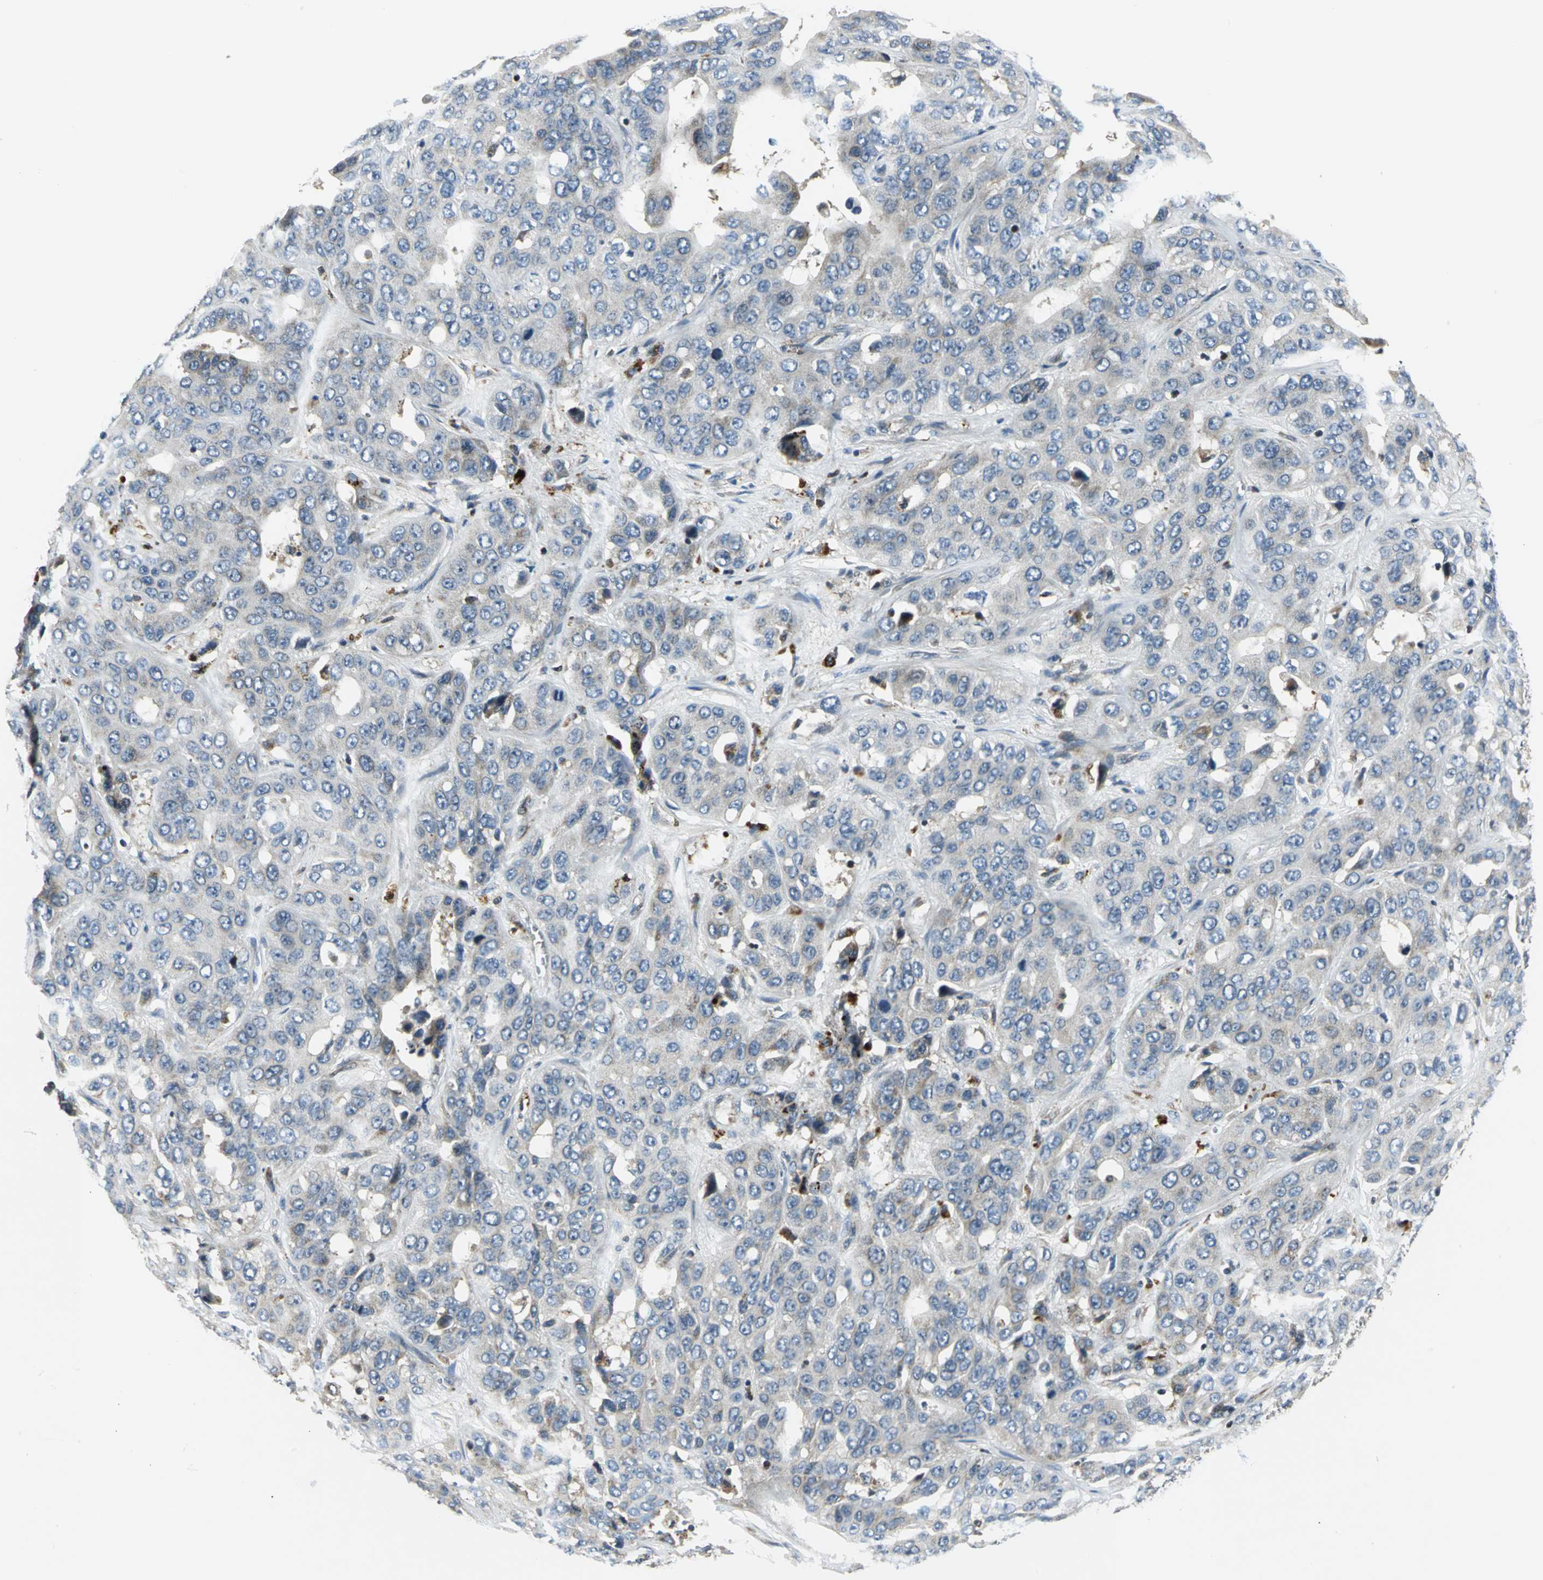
{"staining": {"intensity": "weak", "quantity": "<25%", "location": "cytoplasmic/membranous"}, "tissue": "liver cancer", "cell_type": "Tumor cells", "image_type": "cancer", "snomed": [{"axis": "morphology", "description": "Cholangiocarcinoma"}, {"axis": "topography", "description": "Liver"}], "caption": "This is an immunohistochemistry (IHC) micrograph of human cholangiocarcinoma (liver). There is no expression in tumor cells.", "gene": "USP40", "patient": {"sex": "female", "age": 52}}